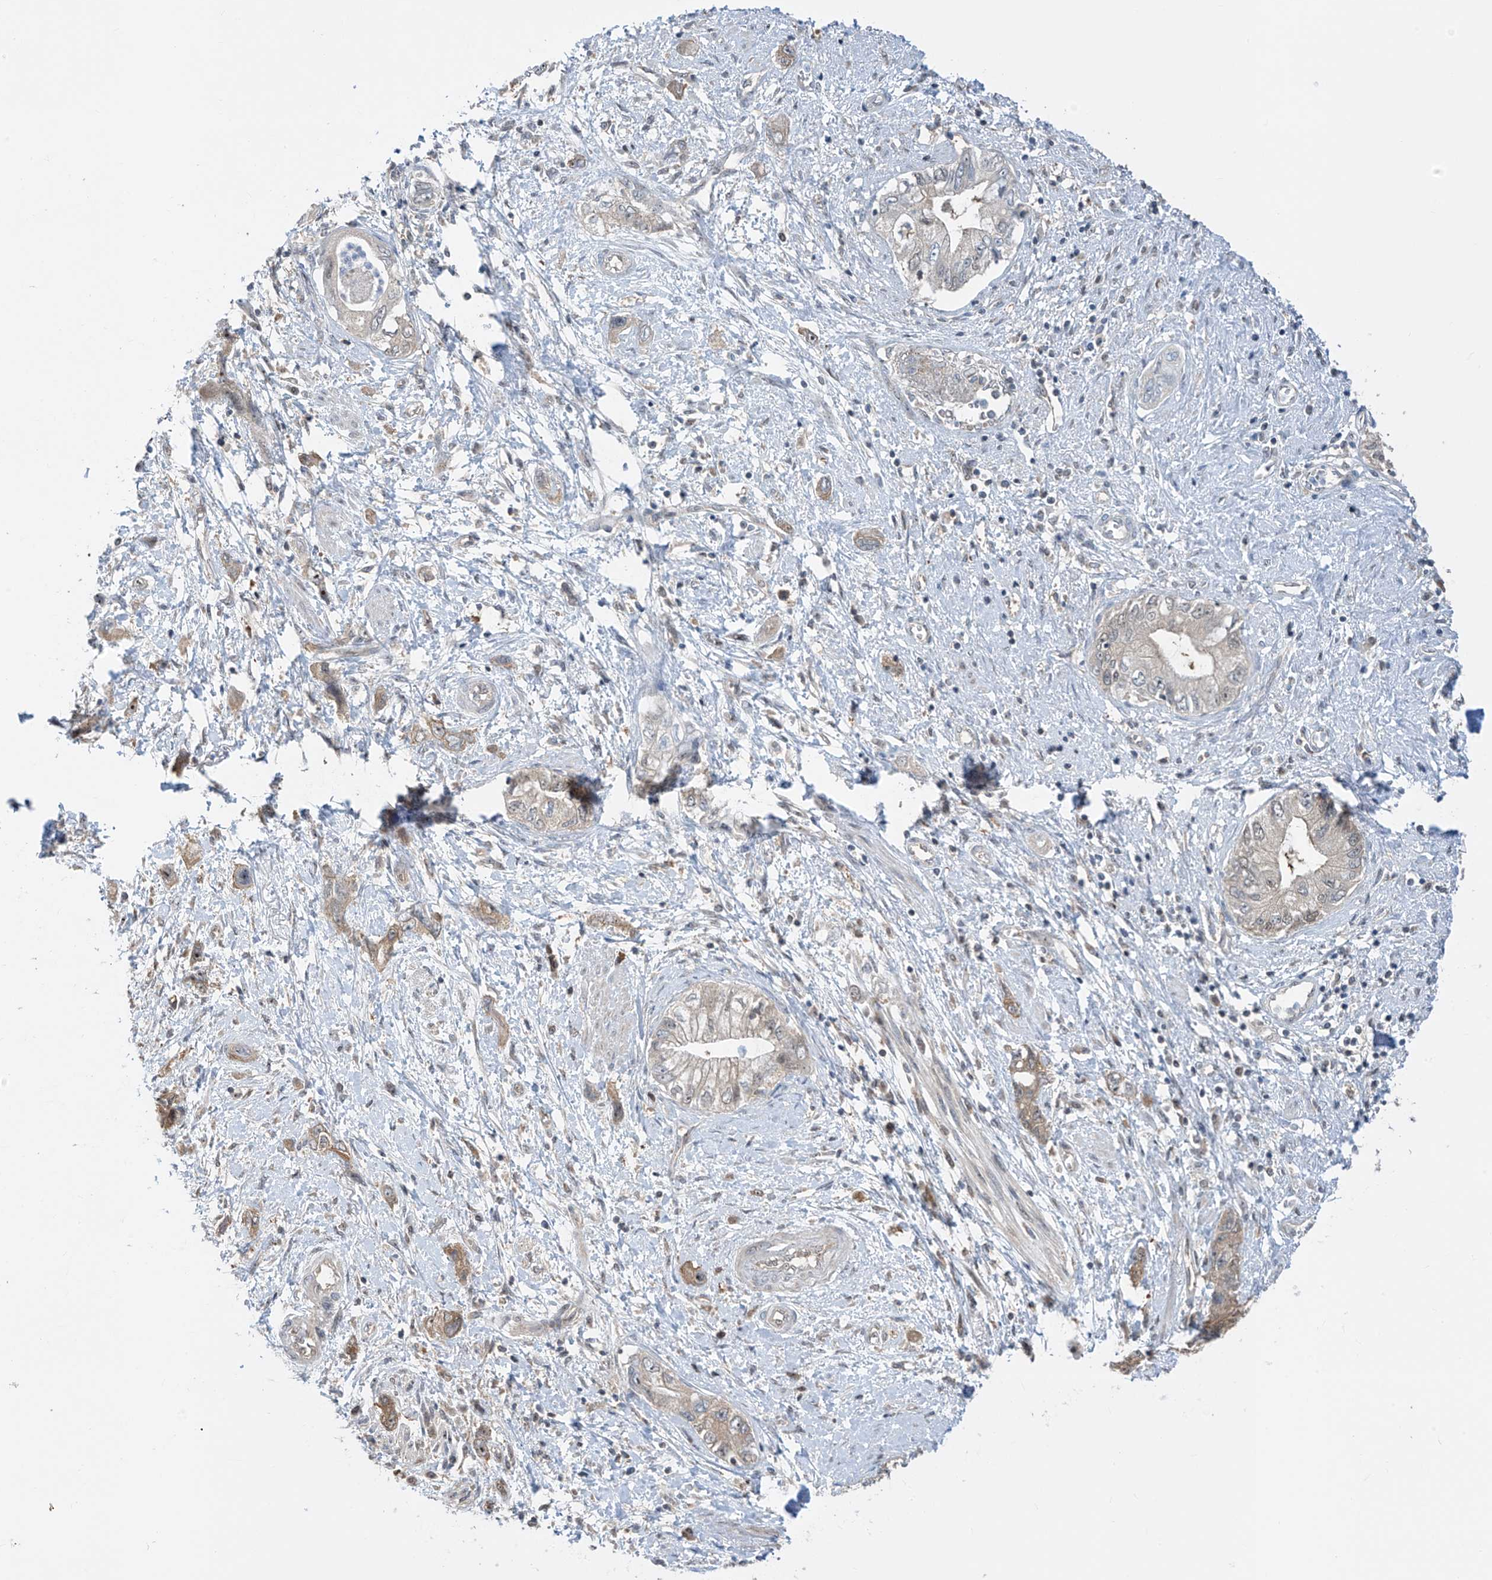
{"staining": {"intensity": "weak", "quantity": "<25%", "location": "cytoplasmic/membranous"}, "tissue": "pancreatic cancer", "cell_type": "Tumor cells", "image_type": "cancer", "snomed": [{"axis": "morphology", "description": "Adenocarcinoma, NOS"}, {"axis": "topography", "description": "Pancreas"}], "caption": "This image is of pancreatic cancer stained with immunohistochemistry (IHC) to label a protein in brown with the nuclei are counter-stained blue. There is no staining in tumor cells. (DAB immunohistochemistry (IHC), high magnification).", "gene": "TTC38", "patient": {"sex": "female", "age": 73}}